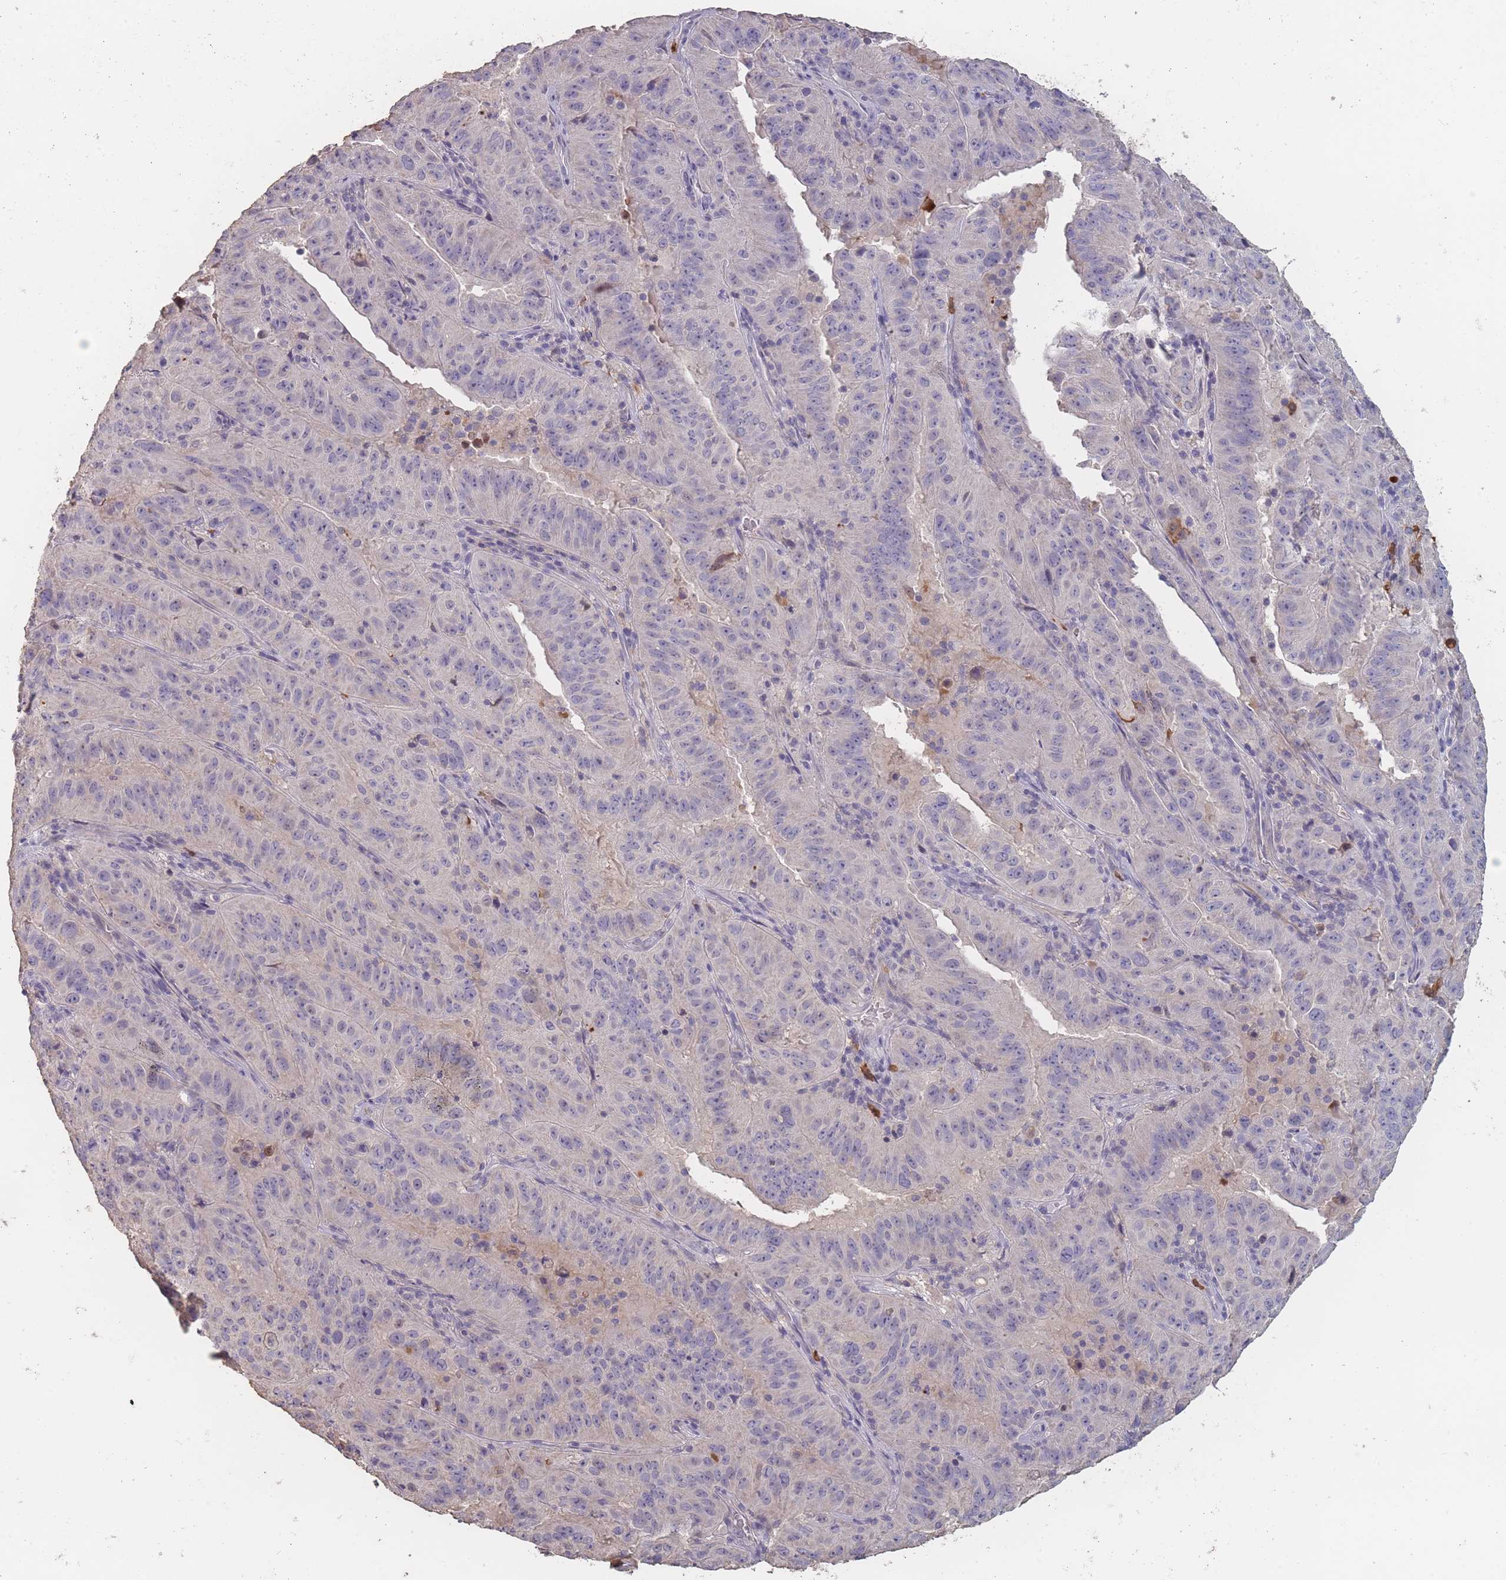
{"staining": {"intensity": "negative", "quantity": "none", "location": "none"}, "tissue": "pancreatic cancer", "cell_type": "Tumor cells", "image_type": "cancer", "snomed": [{"axis": "morphology", "description": "Adenocarcinoma, NOS"}, {"axis": "topography", "description": "Pancreas"}], "caption": "Photomicrograph shows no significant protein expression in tumor cells of adenocarcinoma (pancreatic).", "gene": "BST1", "patient": {"sex": "male", "age": 63}}